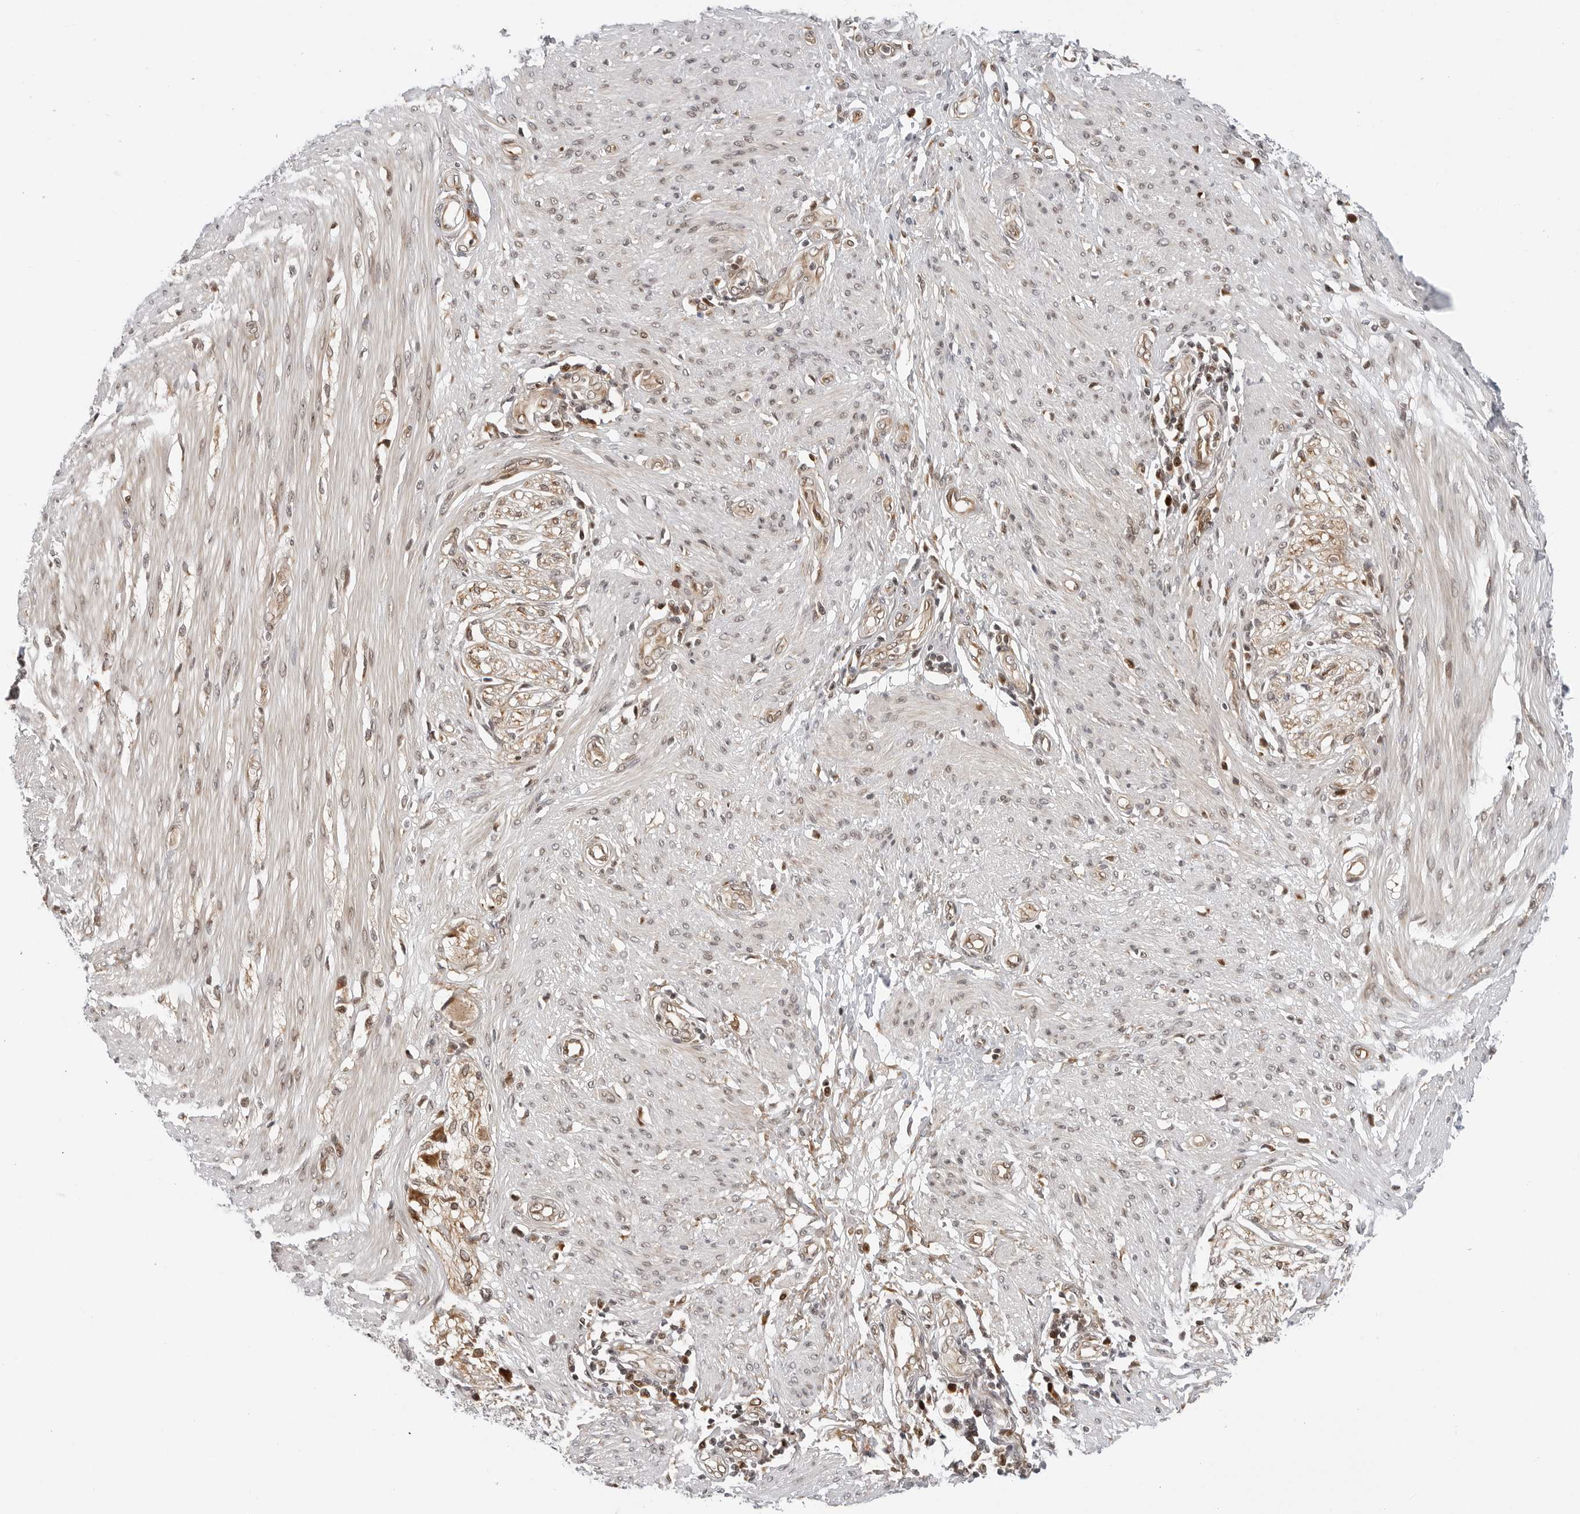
{"staining": {"intensity": "weak", "quantity": "25%-75%", "location": "cytoplasmic/membranous,nuclear"}, "tissue": "smooth muscle", "cell_type": "Smooth muscle cells", "image_type": "normal", "snomed": [{"axis": "morphology", "description": "Normal tissue, NOS"}, {"axis": "morphology", "description": "Adenocarcinoma, NOS"}, {"axis": "topography", "description": "Colon"}, {"axis": "topography", "description": "Peripheral nerve tissue"}], "caption": "High-power microscopy captured an IHC histopathology image of unremarkable smooth muscle, revealing weak cytoplasmic/membranous,nuclear staining in approximately 25%-75% of smooth muscle cells. Ihc stains the protein of interest in brown and the nuclei are stained blue.", "gene": "TIPRL", "patient": {"sex": "male", "age": 14}}